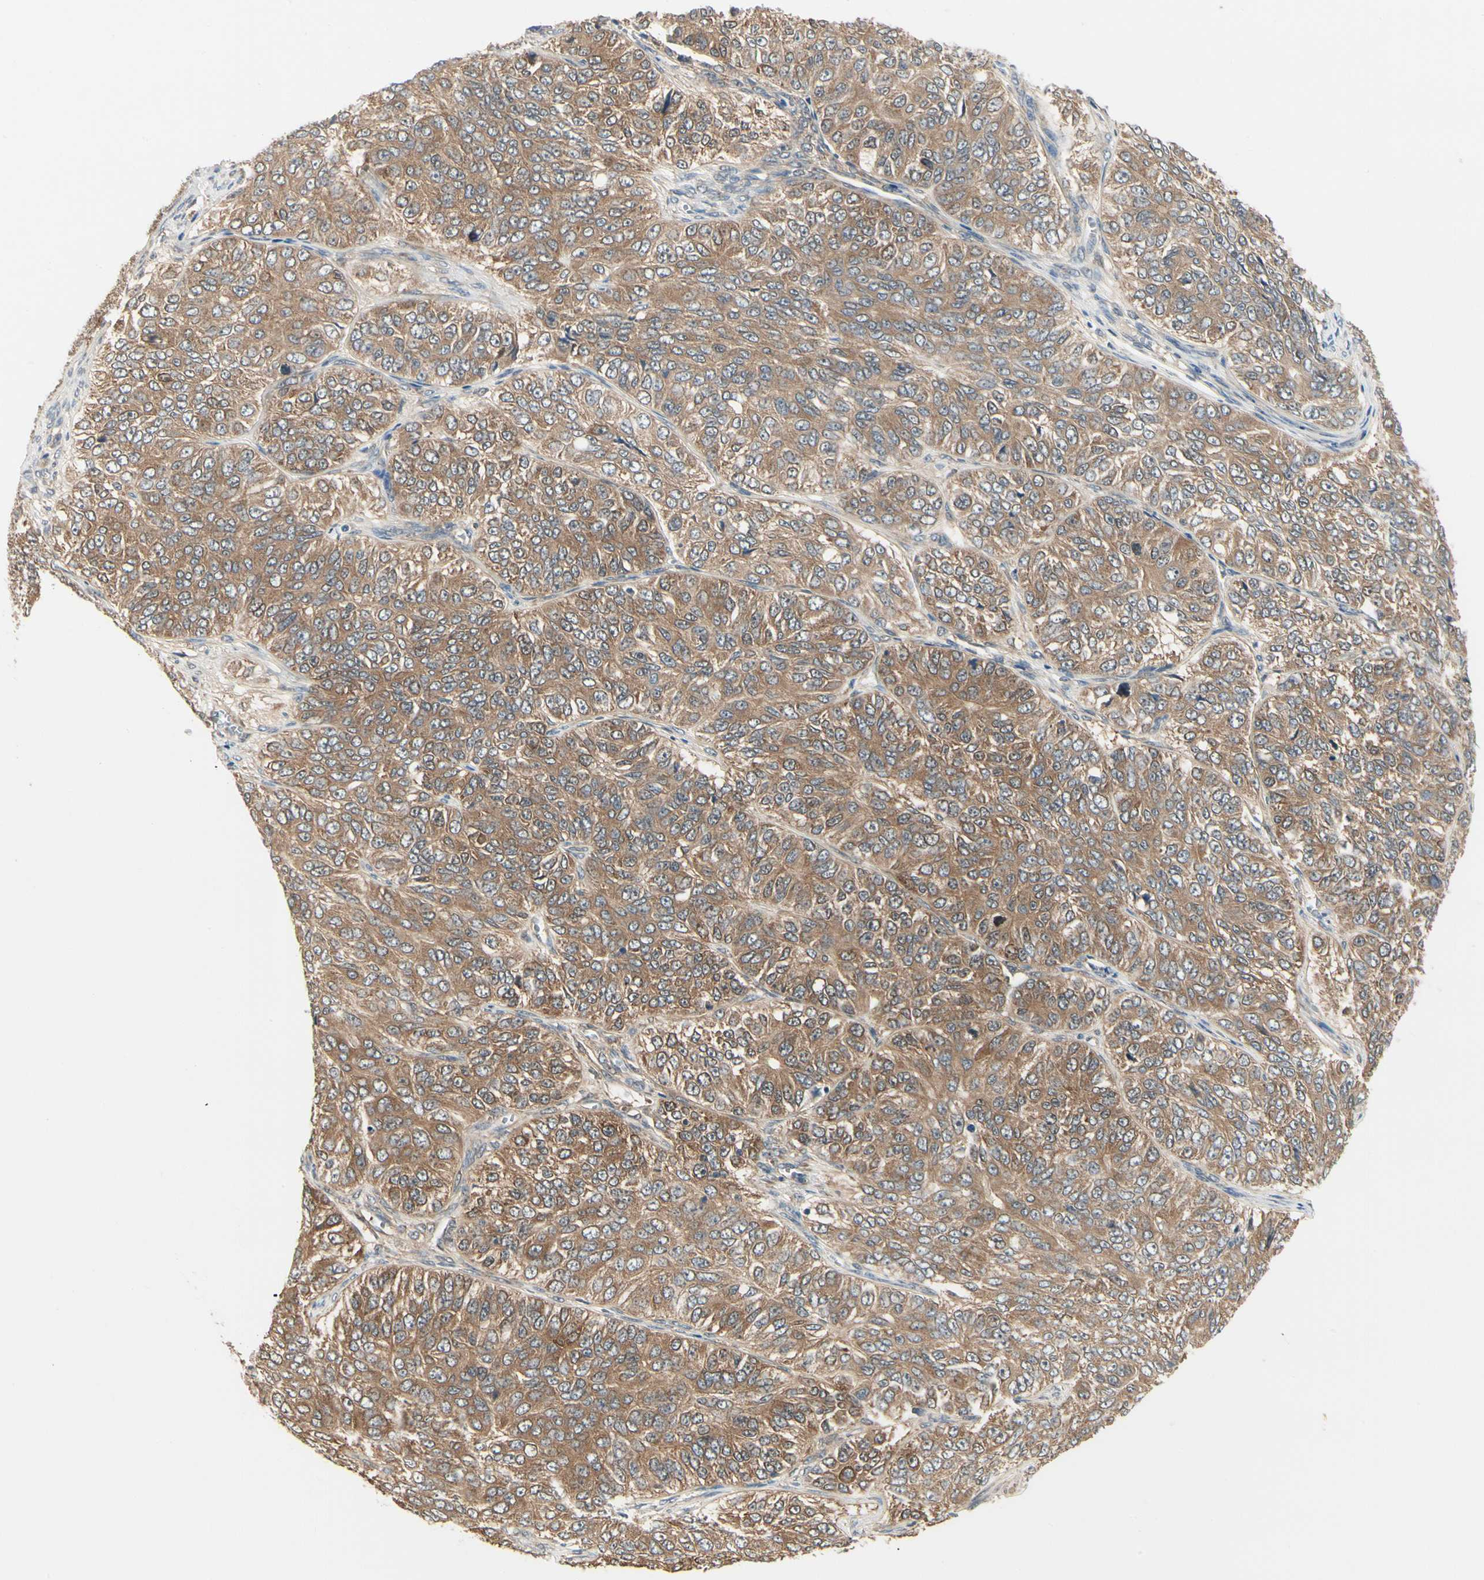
{"staining": {"intensity": "moderate", "quantity": ">75%", "location": "cytoplasmic/membranous"}, "tissue": "ovarian cancer", "cell_type": "Tumor cells", "image_type": "cancer", "snomed": [{"axis": "morphology", "description": "Carcinoma, endometroid"}, {"axis": "topography", "description": "Ovary"}], "caption": "A brown stain shows moderate cytoplasmic/membranous positivity of a protein in human ovarian cancer (endometroid carcinoma) tumor cells.", "gene": "NME1-NME2", "patient": {"sex": "female", "age": 51}}